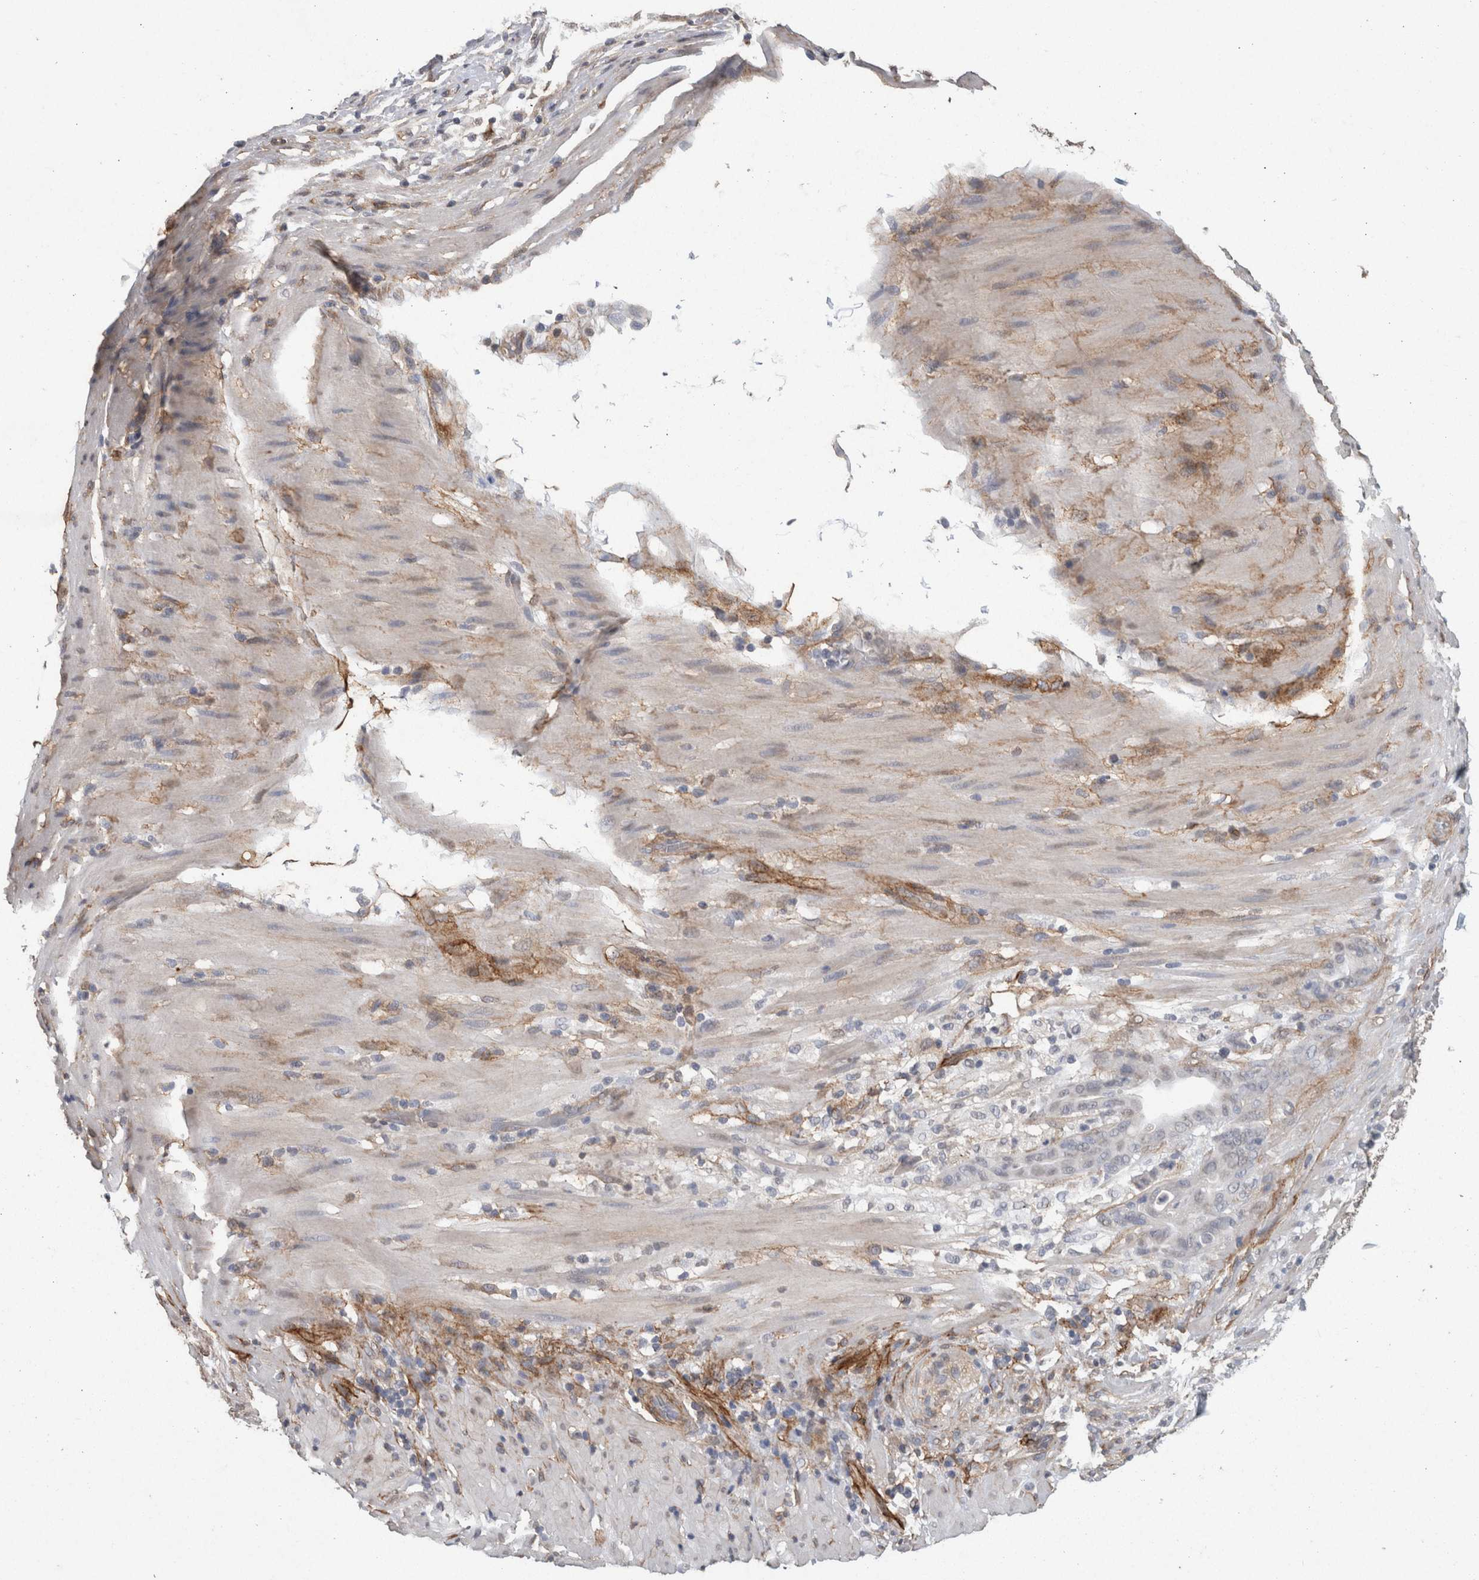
{"staining": {"intensity": "negative", "quantity": "none", "location": "none"}, "tissue": "pancreatic cancer", "cell_type": "Tumor cells", "image_type": "cancer", "snomed": [{"axis": "morphology", "description": "Adenocarcinoma, NOS"}, {"axis": "topography", "description": "Pancreas"}], "caption": "The image displays no significant positivity in tumor cells of pancreatic cancer (adenocarcinoma).", "gene": "RECK", "patient": {"sex": "male", "age": 63}}